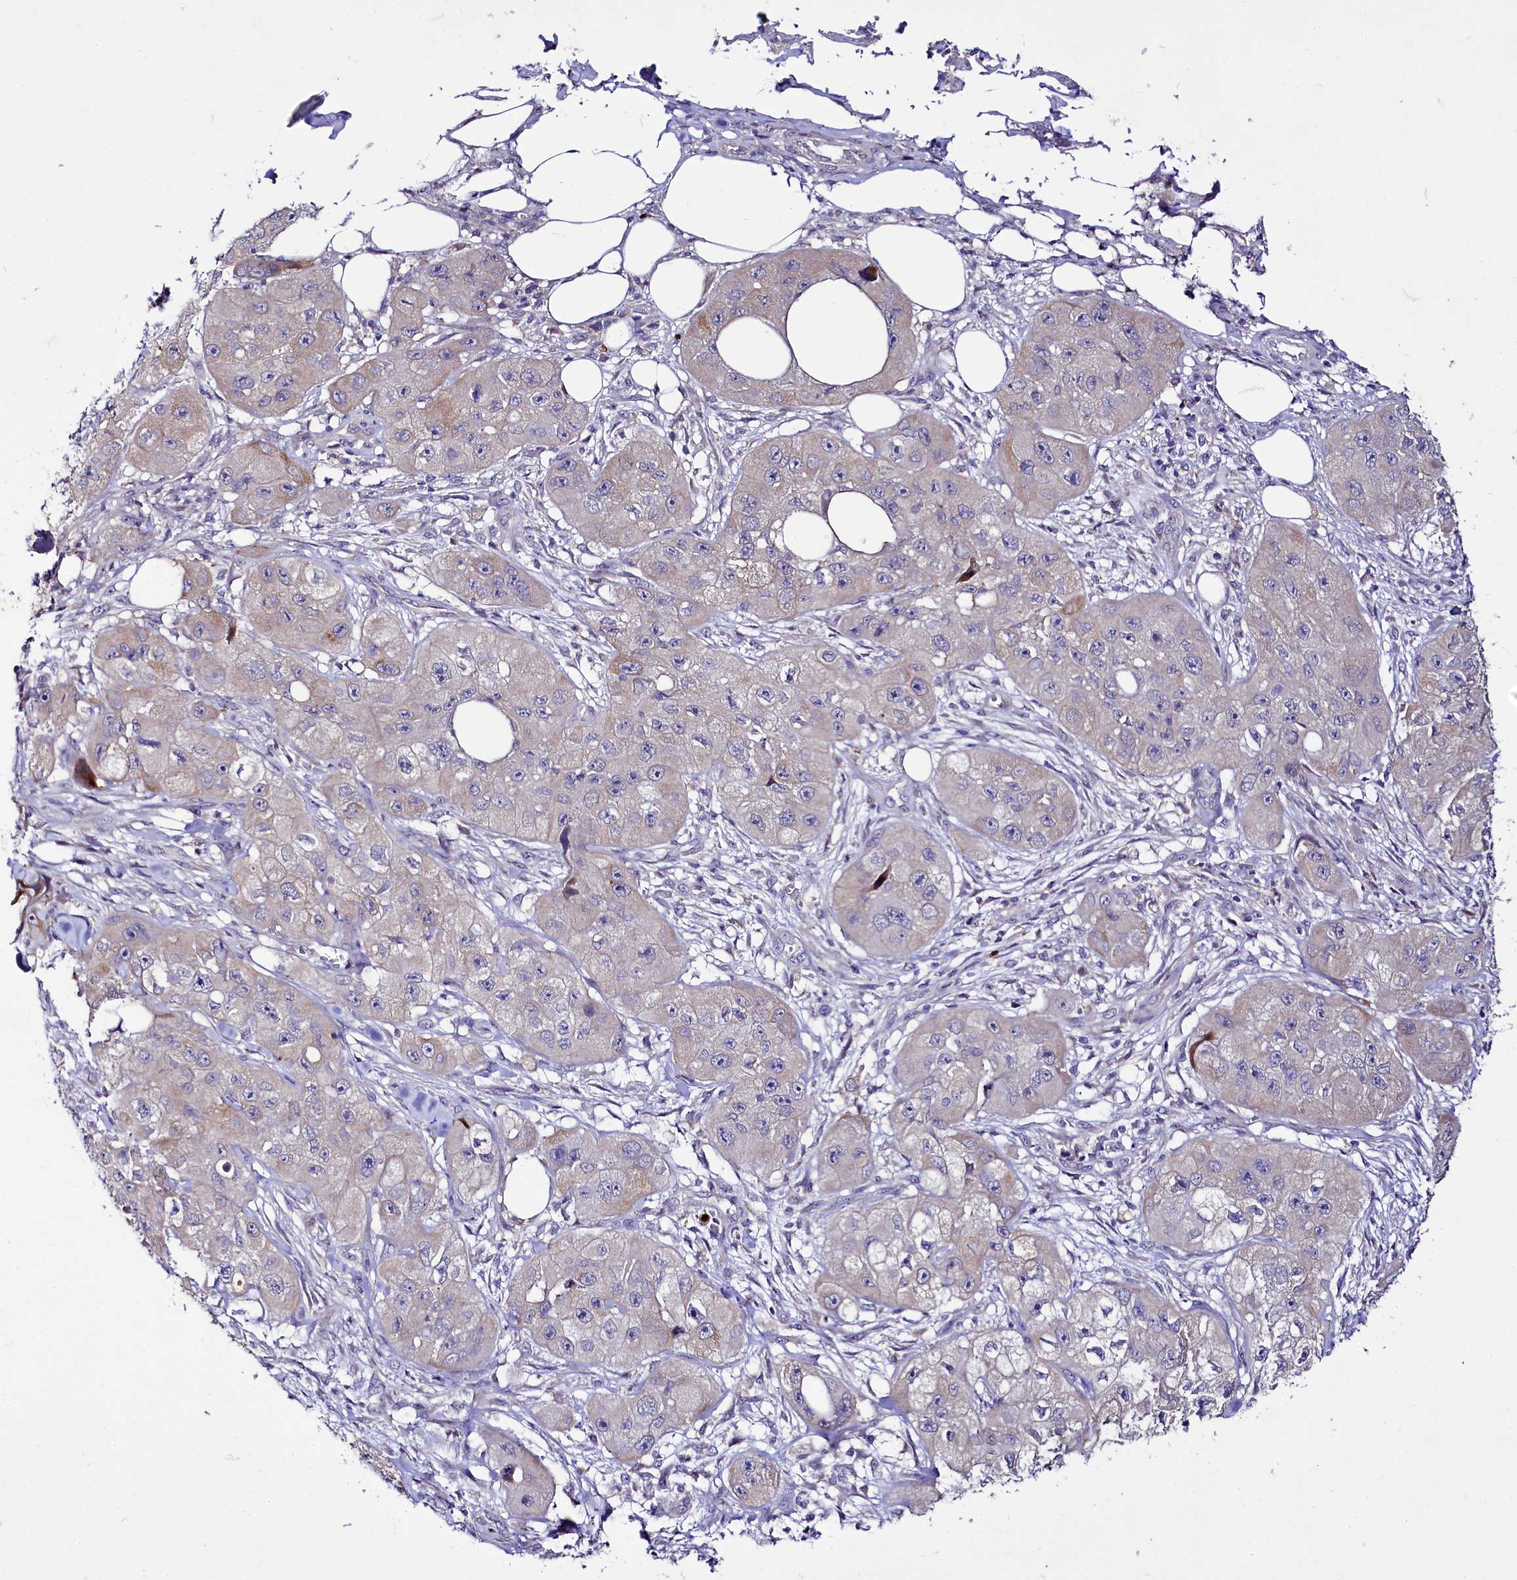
{"staining": {"intensity": "weak", "quantity": "<25%", "location": "cytoplasmic/membranous"}, "tissue": "skin cancer", "cell_type": "Tumor cells", "image_type": "cancer", "snomed": [{"axis": "morphology", "description": "Squamous cell carcinoma, NOS"}, {"axis": "topography", "description": "Skin"}, {"axis": "topography", "description": "Subcutis"}], "caption": "Squamous cell carcinoma (skin) was stained to show a protein in brown. There is no significant staining in tumor cells. Brightfield microscopy of IHC stained with DAB (brown) and hematoxylin (blue), captured at high magnification.", "gene": "ZC3H12C", "patient": {"sex": "male", "age": 73}}